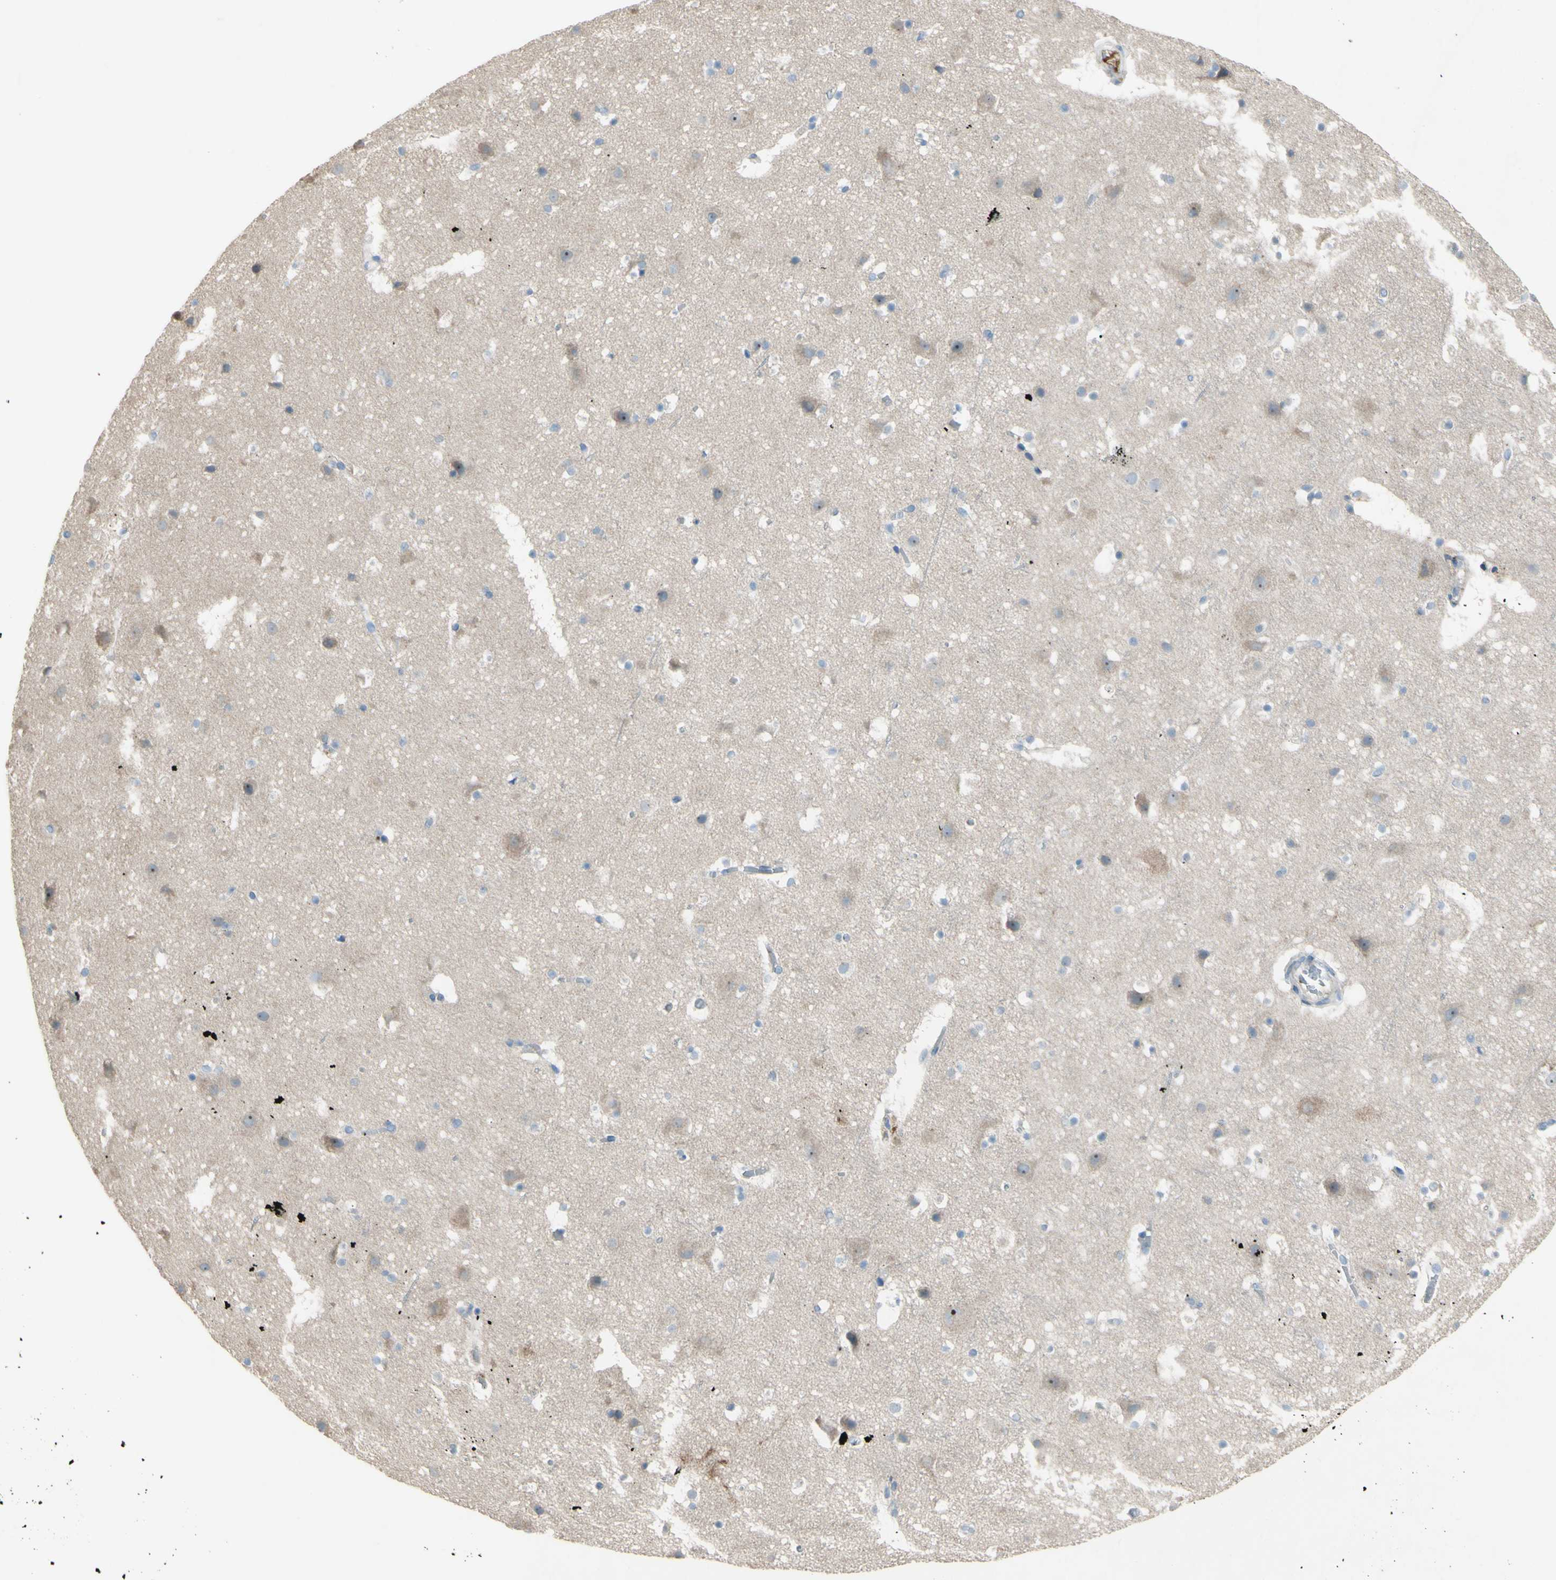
{"staining": {"intensity": "negative", "quantity": "none", "location": "none"}, "tissue": "cerebral cortex", "cell_type": "Endothelial cells", "image_type": "normal", "snomed": [{"axis": "morphology", "description": "Normal tissue, NOS"}, {"axis": "topography", "description": "Cerebral cortex"}], "caption": "This is a photomicrograph of immunohistochemistry (IHC) staining of benign cerebral cortex, which shows no expression in endothelial cells. (DAB (3,3'-diaminobenzidine) IHC visualized using brightfield microscopy, high magnification).", "gene": "ATRN", "patient": {"sex": "male", "age": 45}}